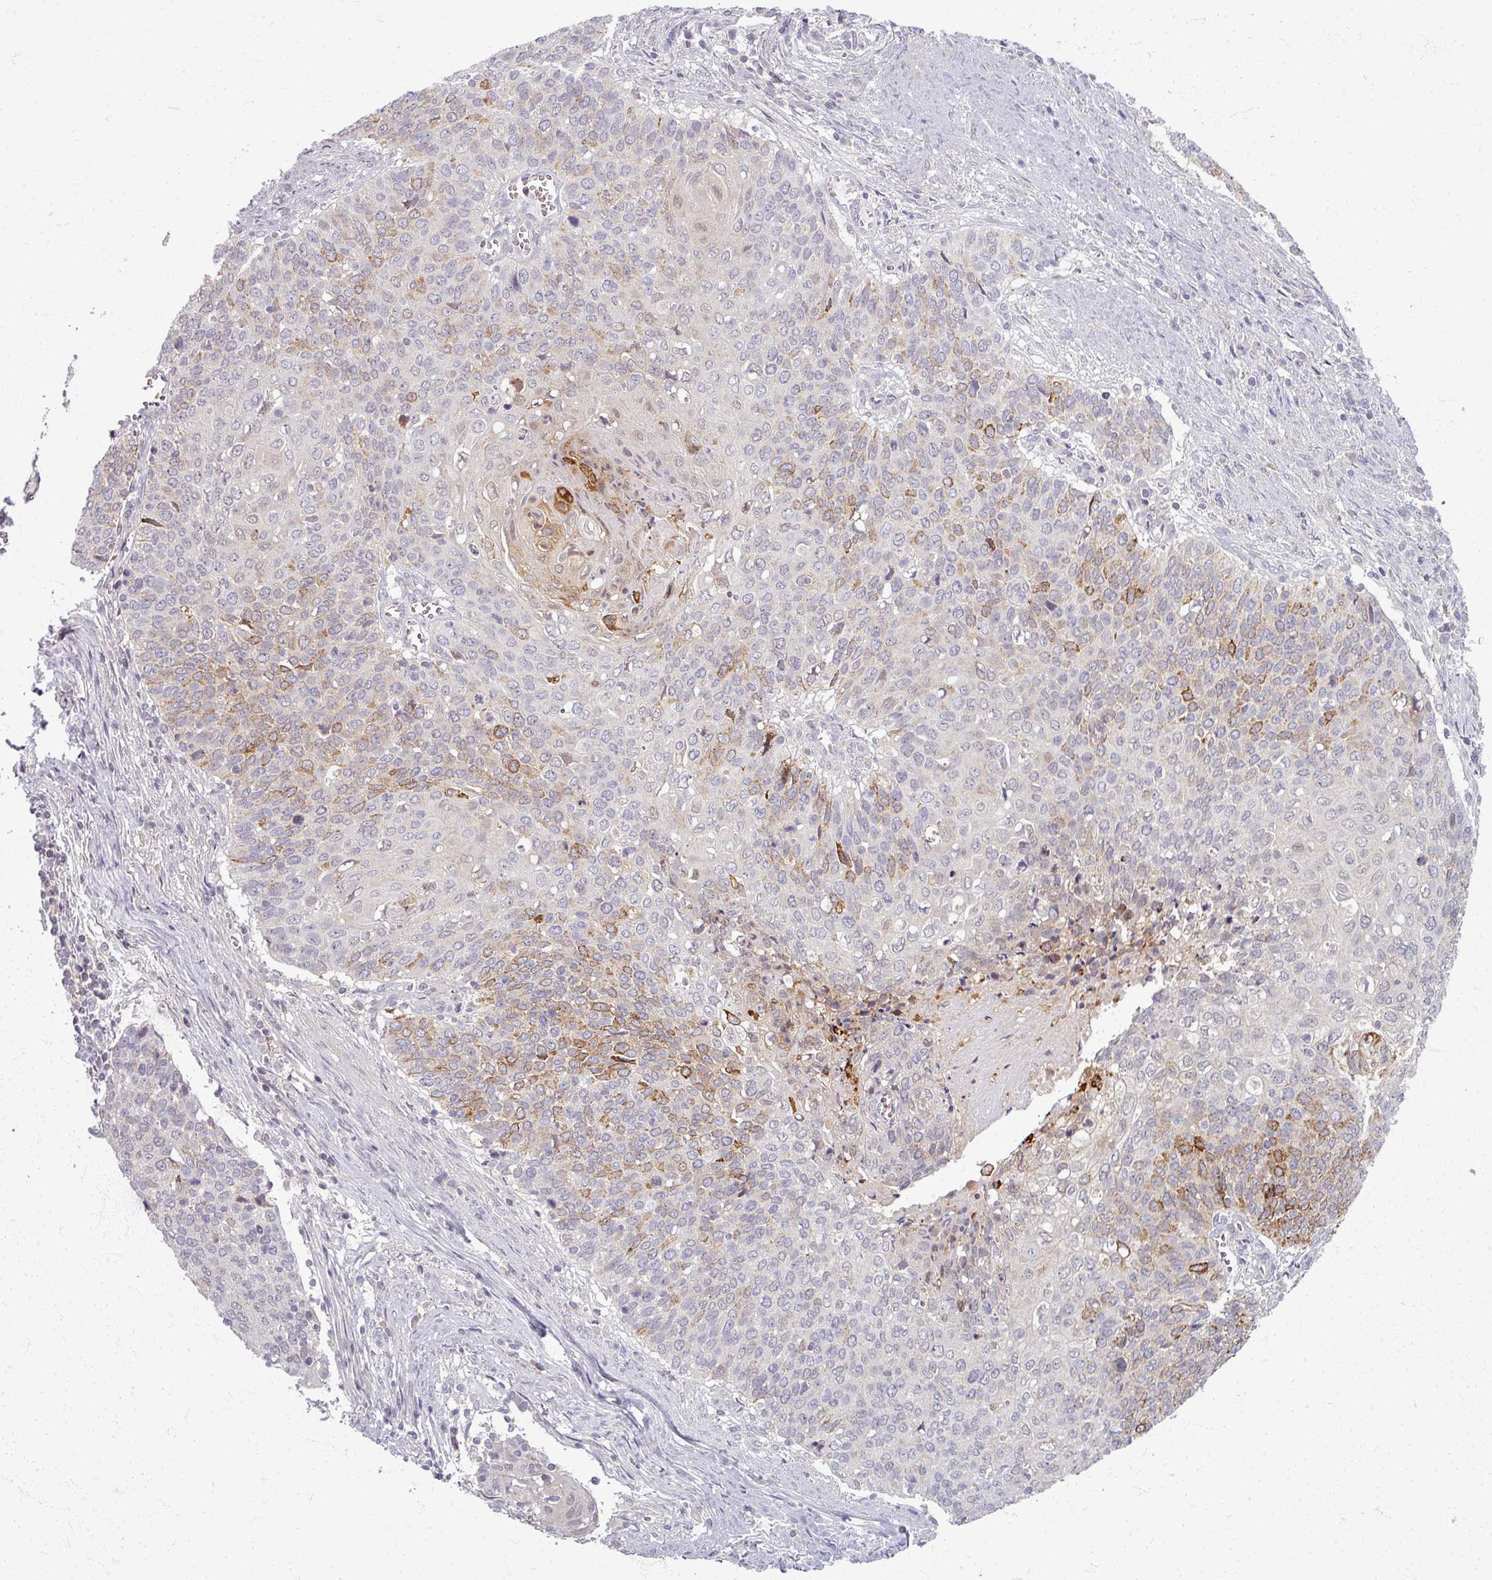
{"staining": {"intensity": "moderate", "quantity": "<25%", "location": "cytoplasmic/membranous"}, "tissue": "cervical cancer", "cell_type": "Tumor cells", "image_type": "cancer", "snomed": [{"axis": "morphology", "description": "Squamous cell carcinoma, NOS"}, {"axis": "topography", "description": "Cervix"}], "caption": "The image shows staining of cervical squamous cell carcinoma, revealing moderate cytoplasmic/membranous protein staining (brown color) within tumor cells.", "gene": "TTLL7", "patient": {"sex": "female", "age": 39}}